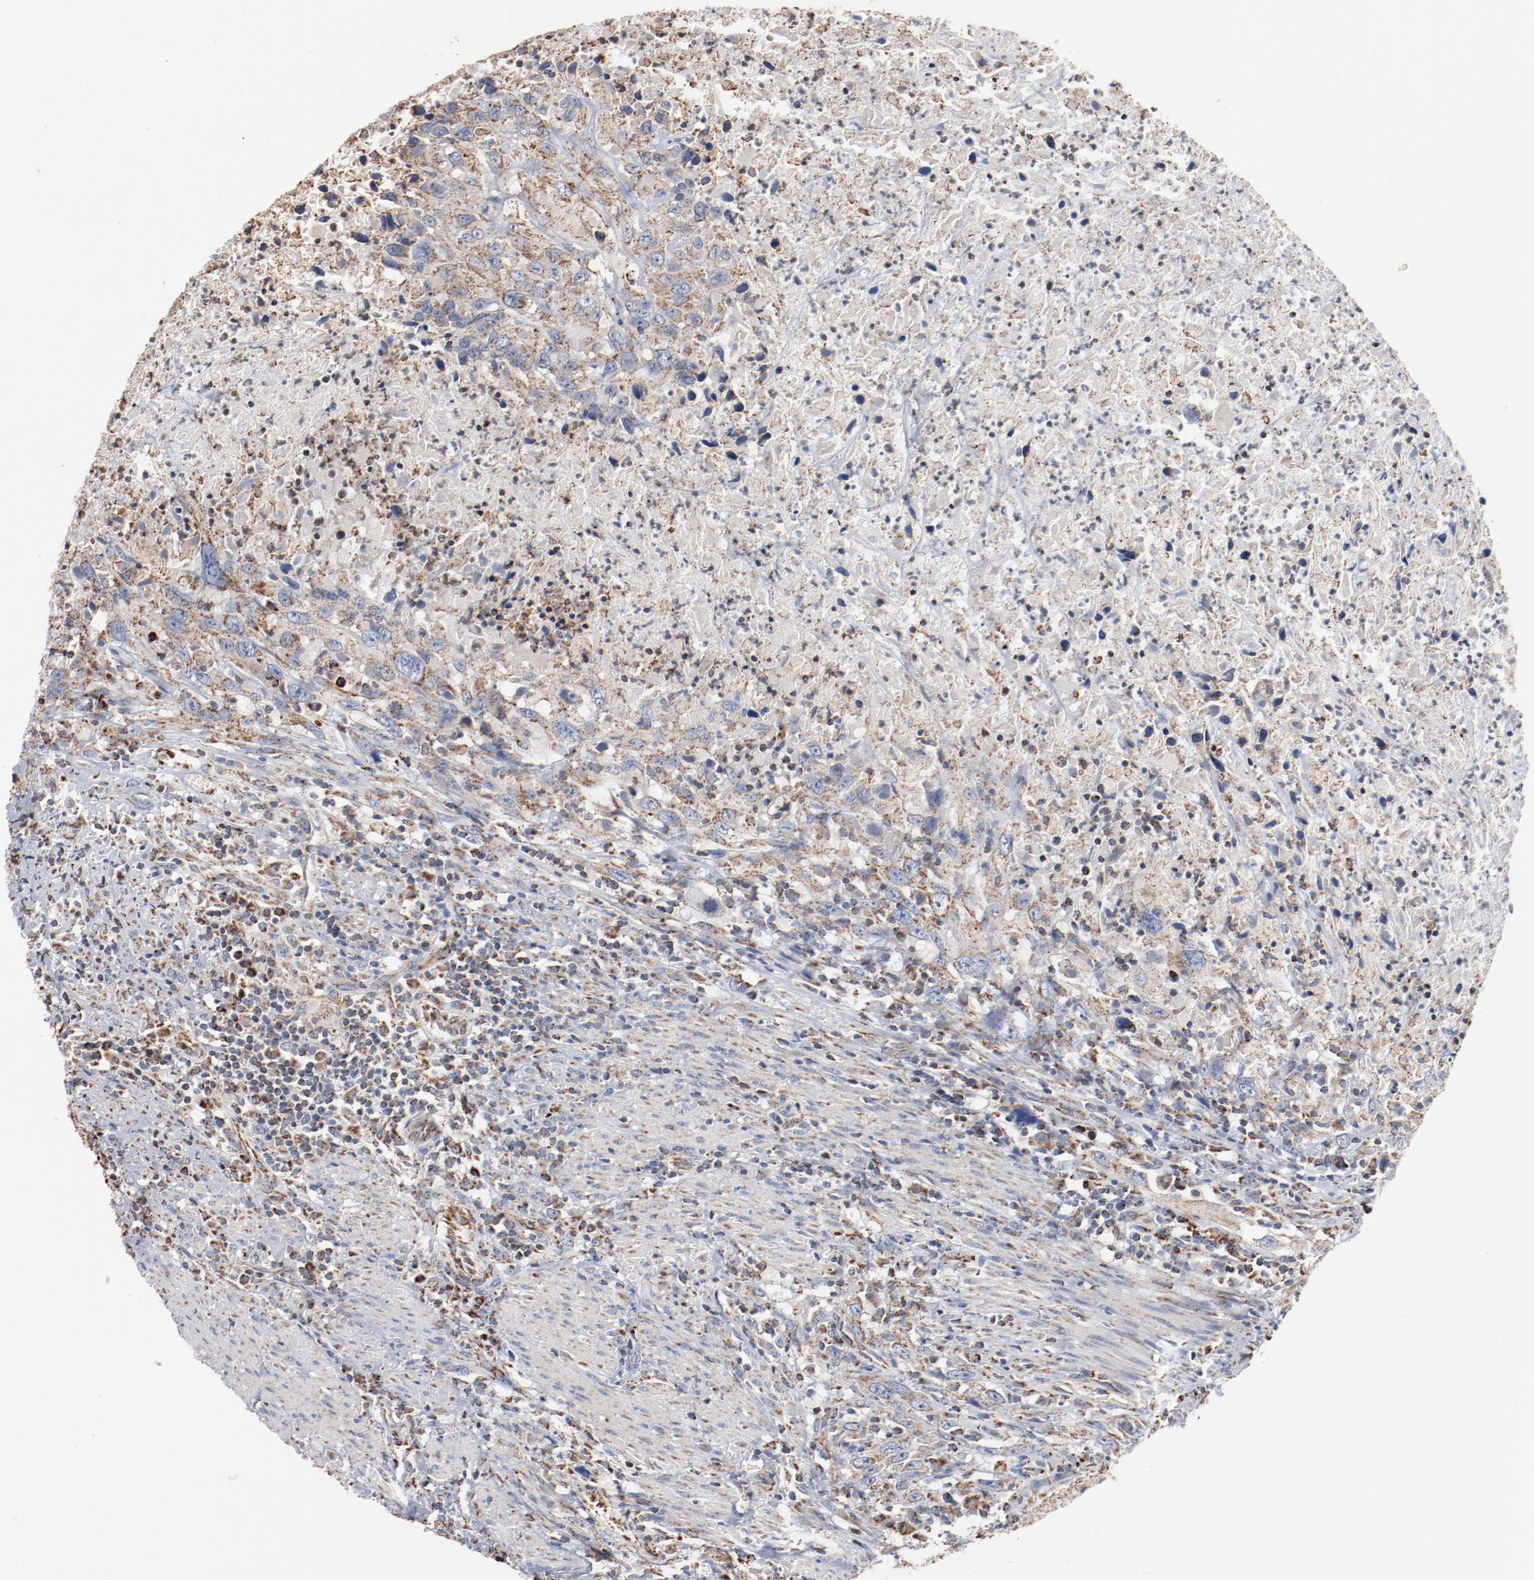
{"staining": {"intensity": "weak", "quantity": ">75%", "location": "cytoplasmic/membranous"}, "tissue": "urothelial cancer", "cell_type": "Tumor cells", "image_type": "cancer", "snomed": [{"axis": "morphology", "description": "Urothelial carcinoma, High grade"}, {"axis": "topography", "description": "Urinary bladder"}], "caption": "A low amount of weak cytoplasmic/membranous staining is identified in about >75% of tumor cells in high-grade urothelial carcinoma tissue.", "gene": "NDUFS4", "patient": {"sex": "male", "age": 61}}